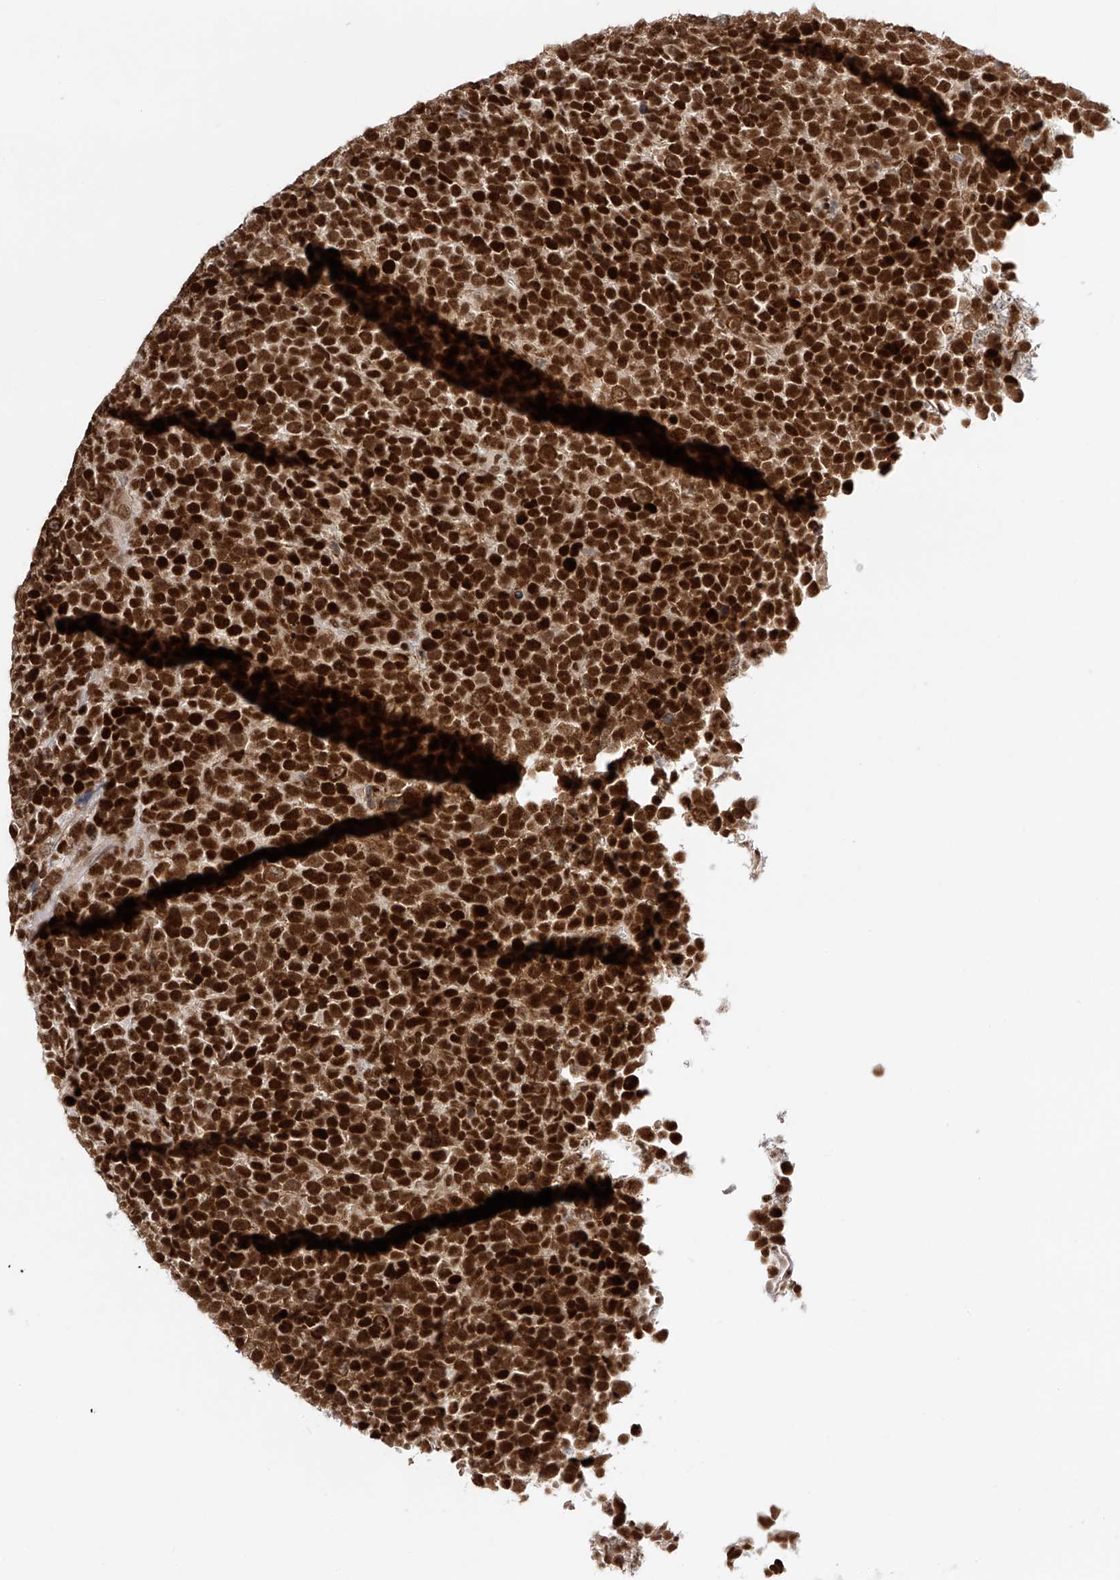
{"staining": {"intensity": "strong", "quantity": ">75%", "location": "cytoplasmic/membranous,nuclear"}, "tissue": "urothelial cancer", "cell_type": "Tumor cells", "image_type": "cancer", "snomed": [{"axis": "morphology", "description": "Urothelial carcinoma, High grade"}, {"axis": "topography", "description": "Urinary bladder"}], "caption": "IHC (DAB) staining of human urothelial carcinoma (high-grade) displays strong cytoplasmic/membranous and nuclear protein positivity in approximately >75% of tumor cells.", "gene": "POGK", "patient": {"sex": "female", "age": 82}}